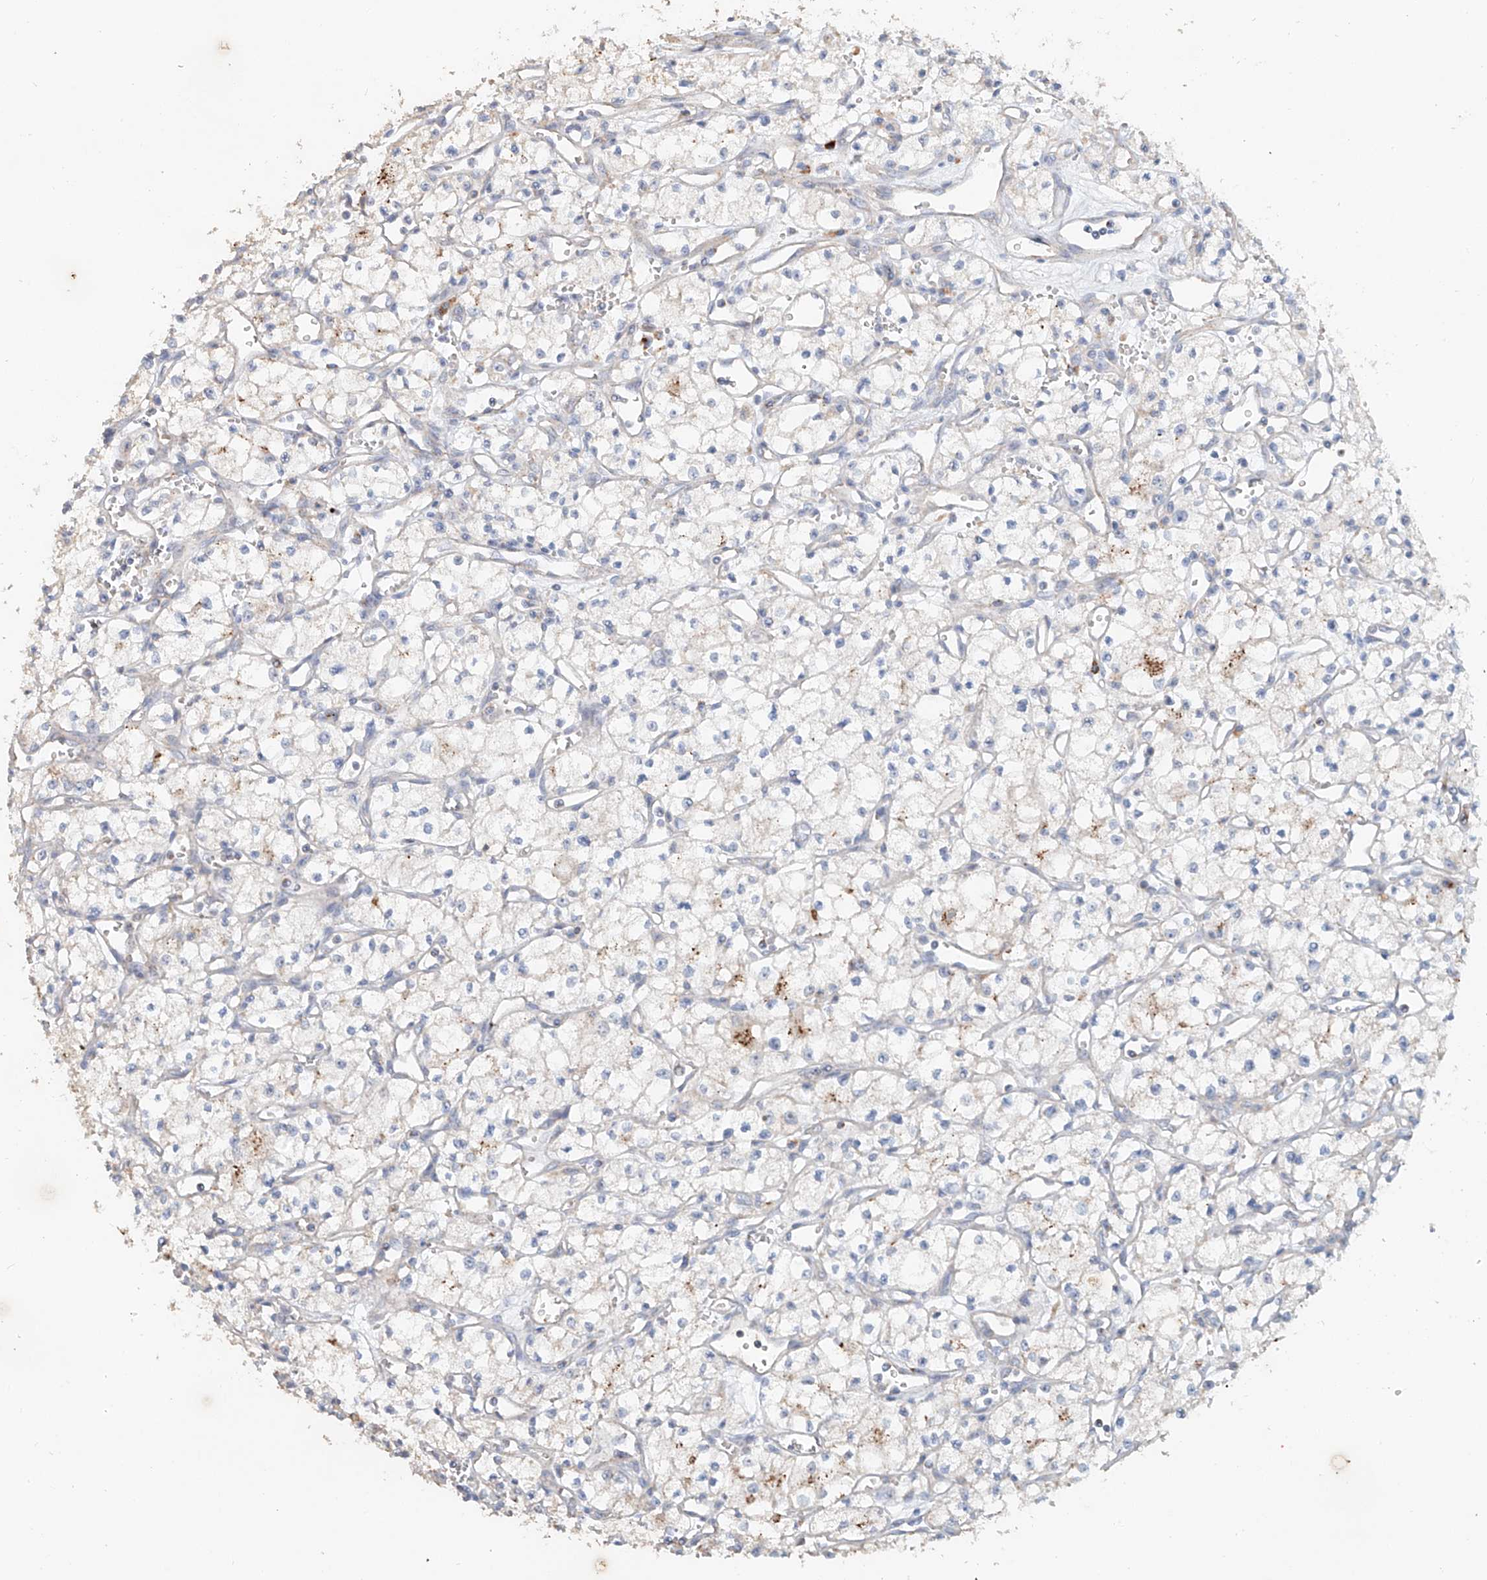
{"staining": {"intensity": "moderate", "quantity": "<25%", "location": "cytoplasmic/membranous"}, "tissue": "renal cancer", "cell_type": "Tumor cells", "image_type": "cancer", "snomed": [{"axis": "morphology", "description": "Adenocarcinoma, NOS"}, {"axis": "topography", "description": "Kidney"}], "caption": "Moderate cytoplasmic/membranous staining is appreciated in approximately <25% of tumor cells in renal cancer (adenocarcinoma).", "gene": "TRIM47", "patient": {"sex": "male", "age": 59}}